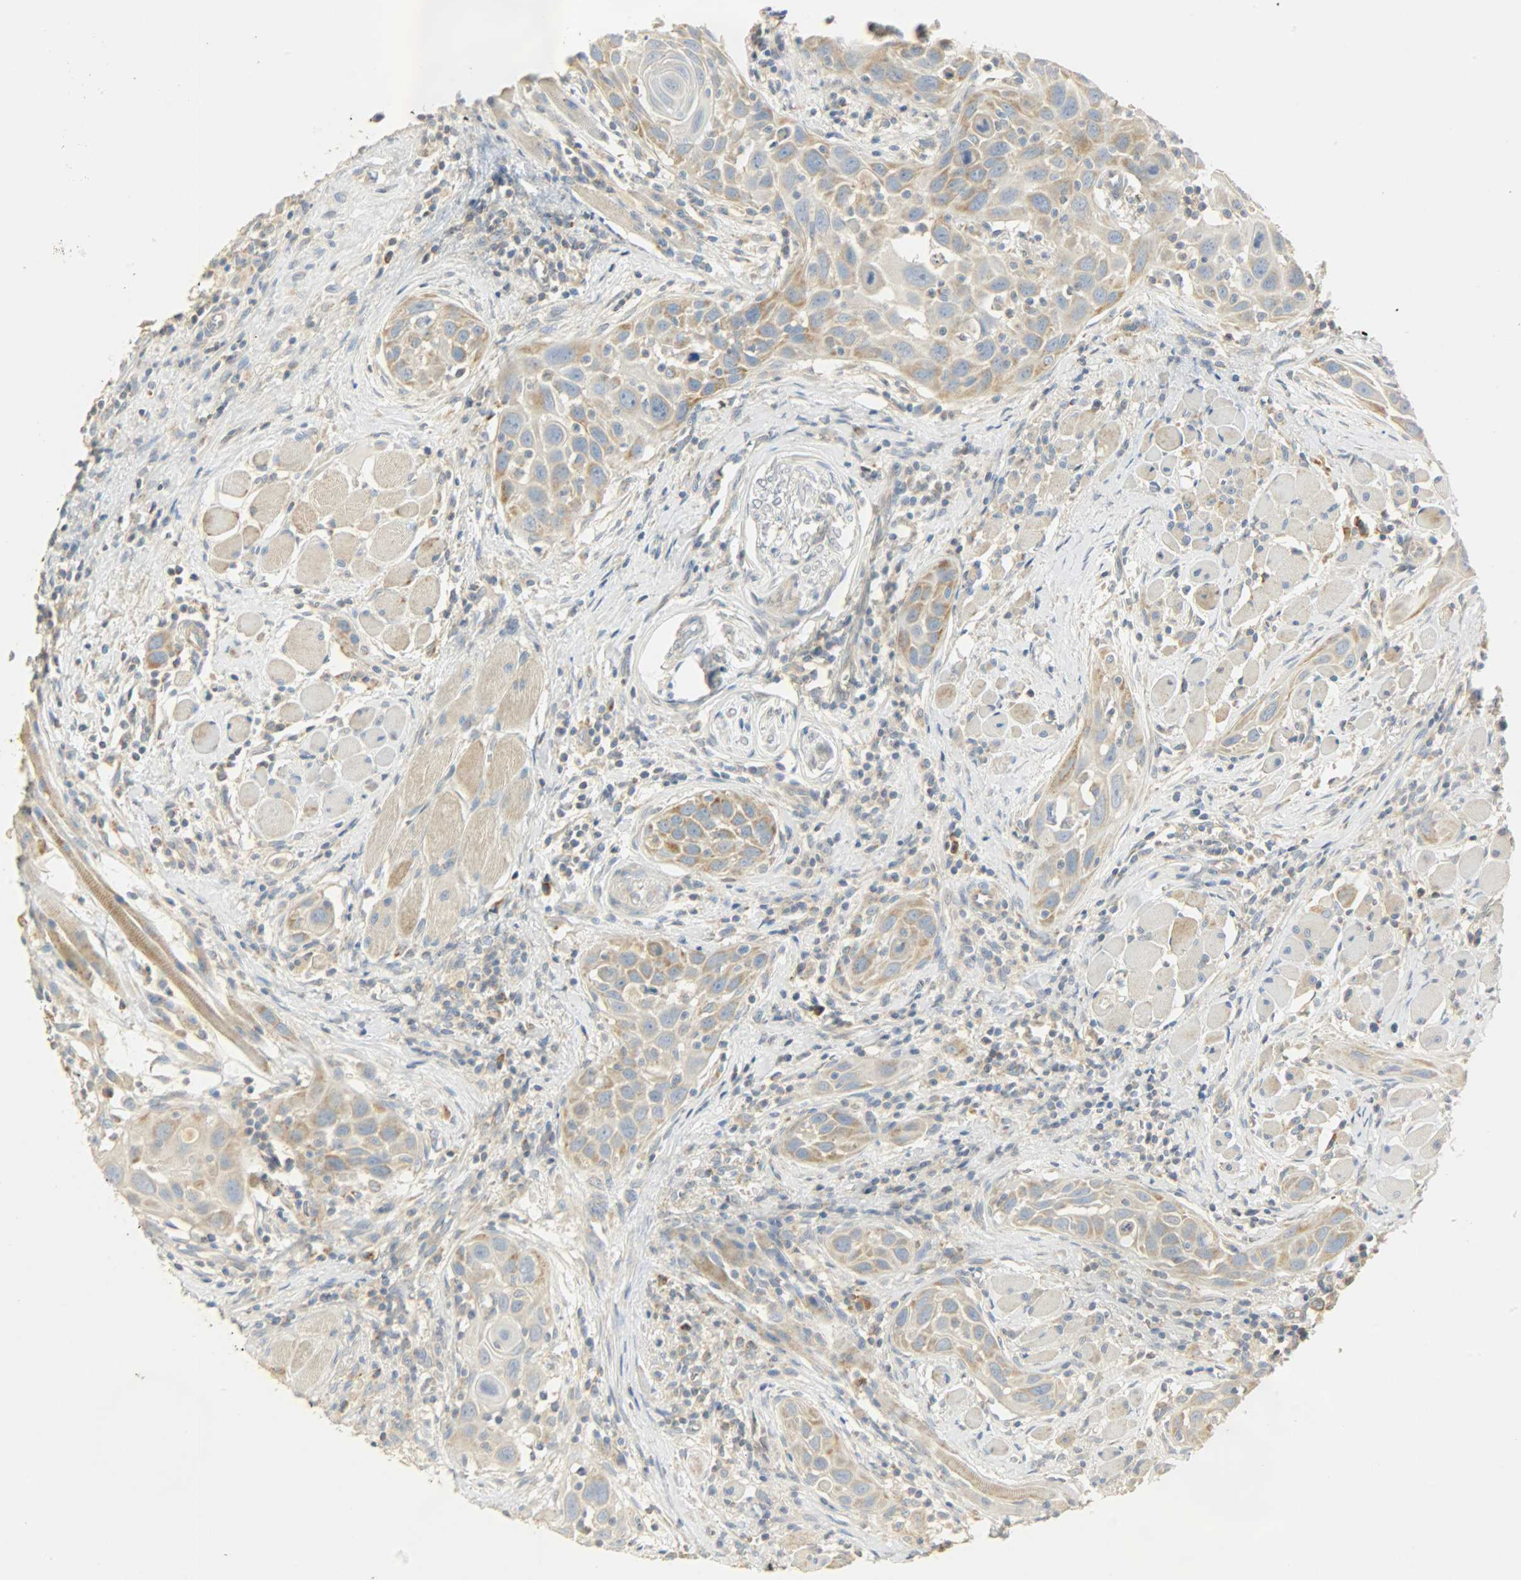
{"staining": {"intensity": "moderate", "quantity": ">75%", "location": "cytoplasmic/membranous"}, "tissue": "head and neck cancer", "cell_type": "Tumor cells", "image_type": "cancer", "snomed": [{"axis": "morphology", "description": "Squamous cell carcinoma, NOS"}, {"axis": "topography", "description": "Oral tissue"}, {"axis": "topography", "description": "Head-Neck"}], "caption": "Protein staining by immunohistochemistry (IHC) shows moderate cytoplasmic/membranous positivity in about >75% of tumor cells in squamous cell carcinoma (head and neck).", "gene": "NNT", "patient": {"sex": "female", "age": 50}}